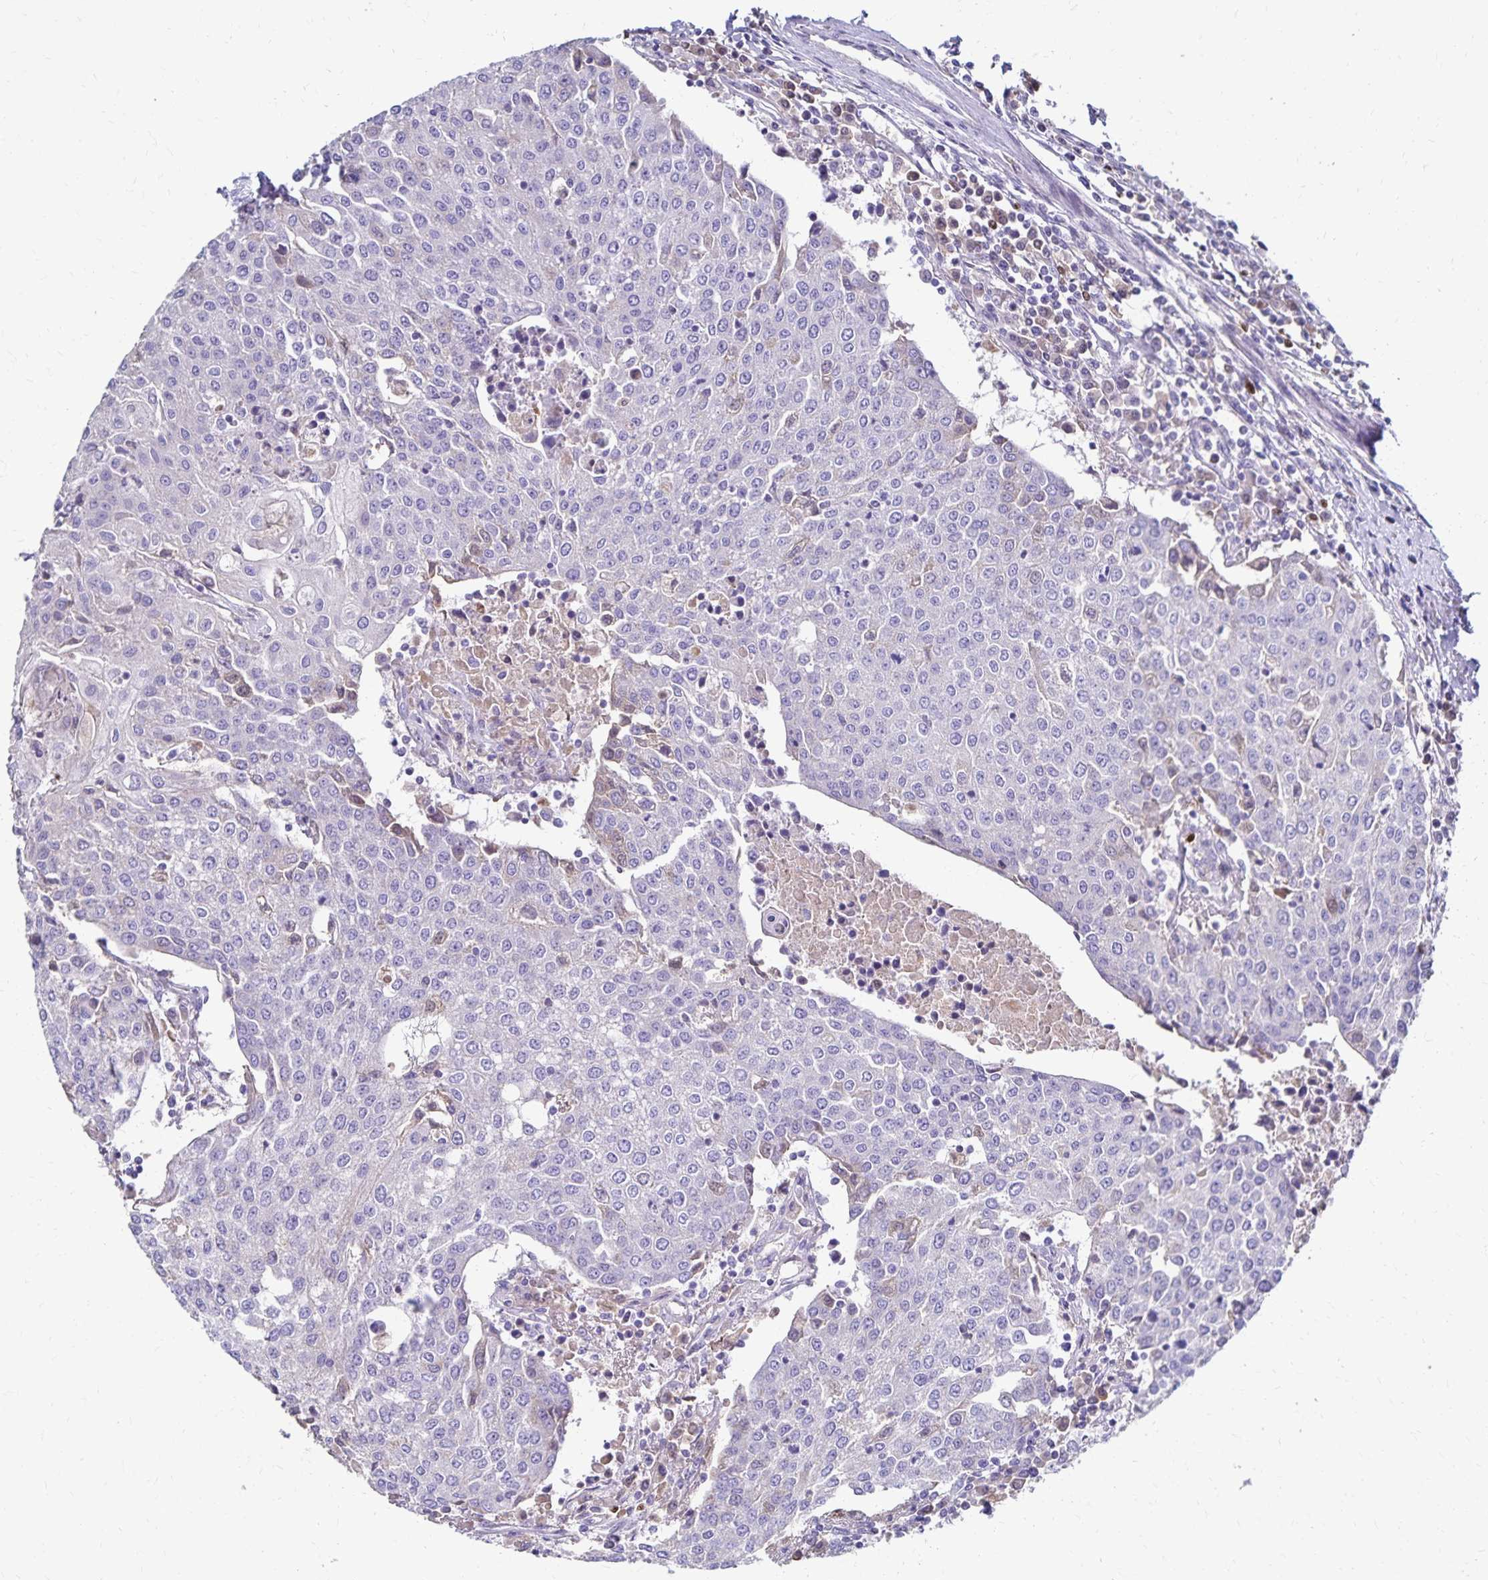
{"staining": {"intensity": "negative", "quantity": "none", "location": "none"}, "tissue": "urothelial cancer", "cell_type": "Tumor cells", "image_type": "cancer", "snomed": [{"axis": "morphology", "description": "Urothelial carcinoma, High grade"}, {"axis": "topography", "description": "Urinary bladder"}], "caption": "DAB (3,3'-diaminobenzidine) immunohistochemical staining of urothelial carcinoma (high-grade) reveals no significant positivity in tumor cells. (Brightfield microscopy of DAB IHC at high magnification).", "gene": "PAX5", "patient": {"sex": "female", "age": 85}}